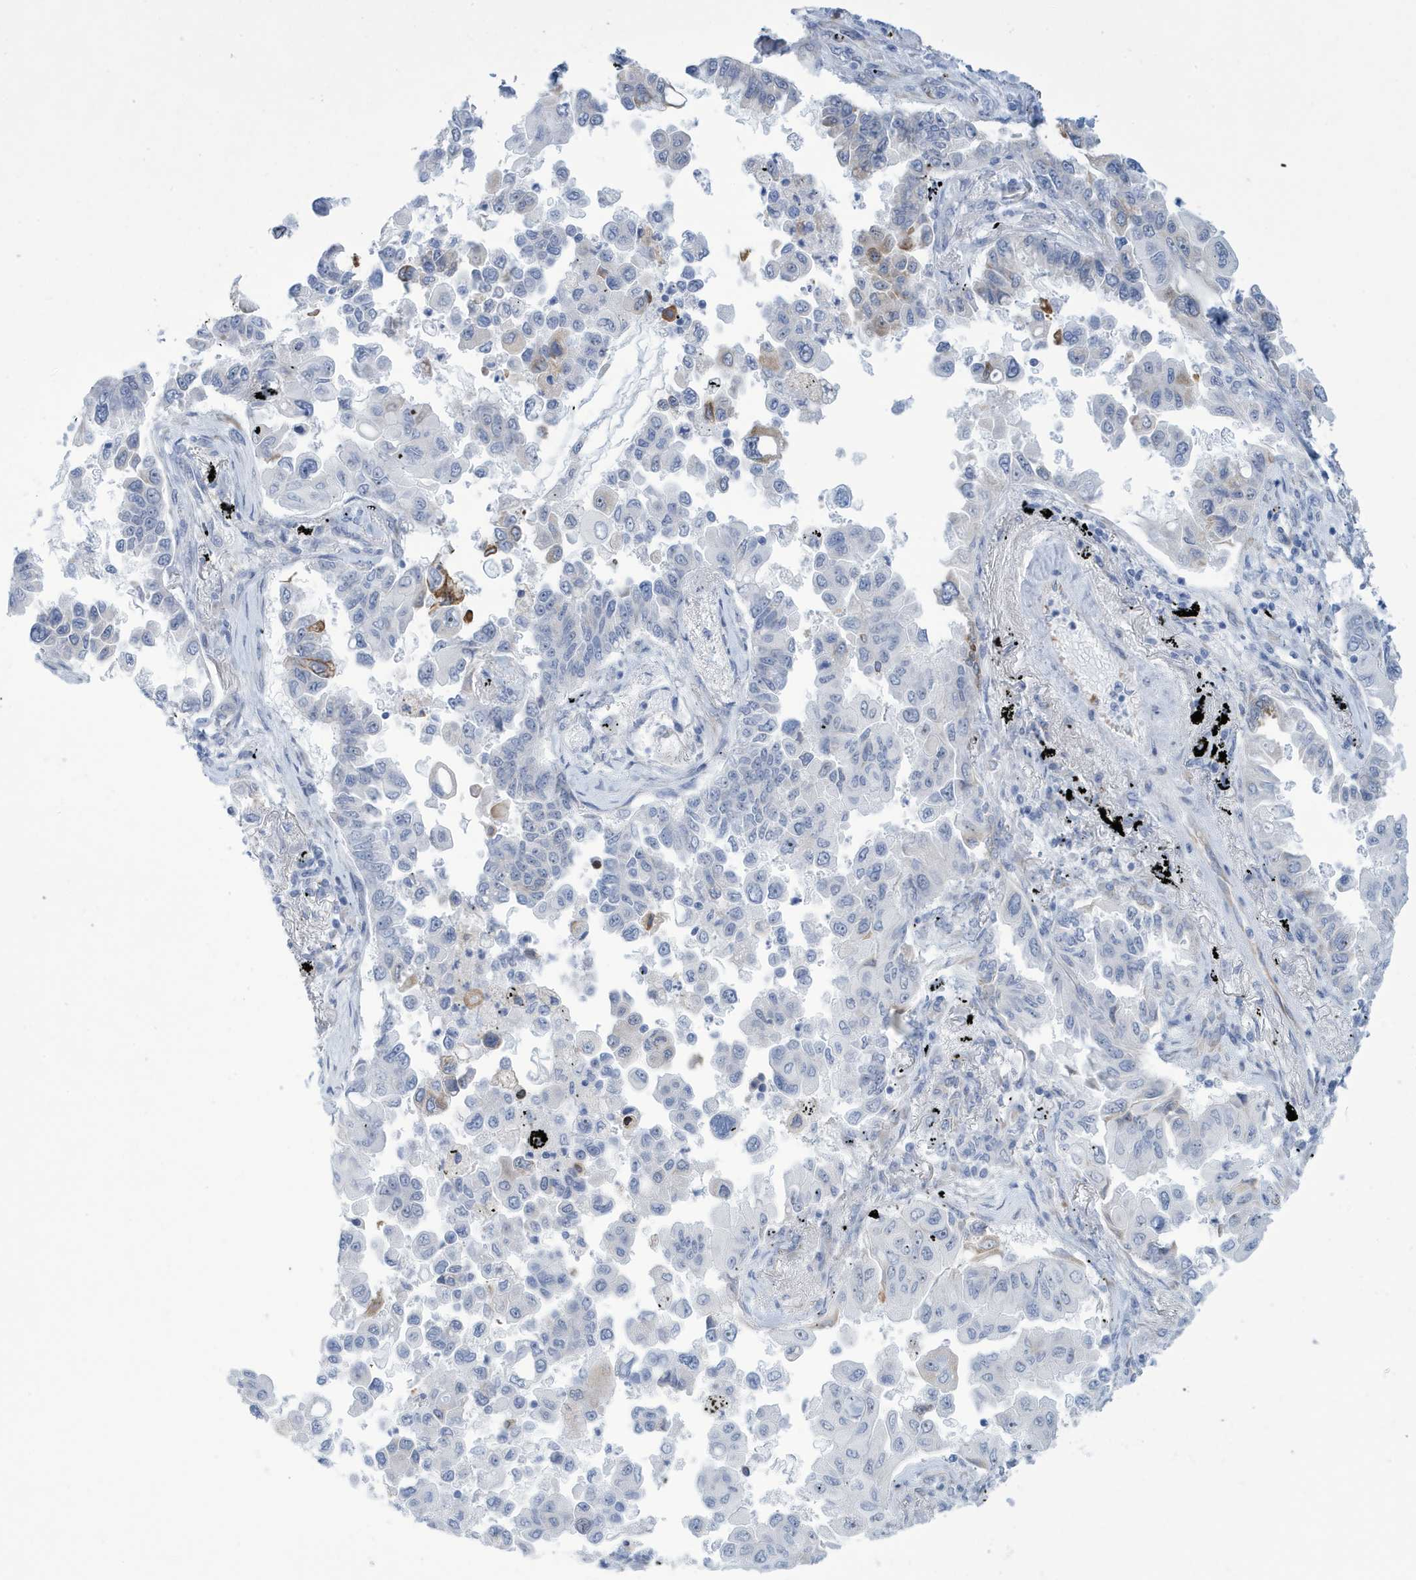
{"staining": {"intensity": "strong", "quantity": "25%-75%", "location": "cytoplasmic/membranous"}, "tissue": "lung cancer", "cell_type": "Tumor cells", "image_type": "cancer", "snomed": [{"axis": "morphology", "description": "Adenocarcinoma, NOS"}, {"axis": "topography", "description": "Lung"}], "caption": "A histopathology image of human lung cancer stained for a protein demonstrates strong cytoplasmic/membranous brown staining in tumor cells.", "gene": "SEMA3F", "patient": {"sex": "female", "age": 67}}